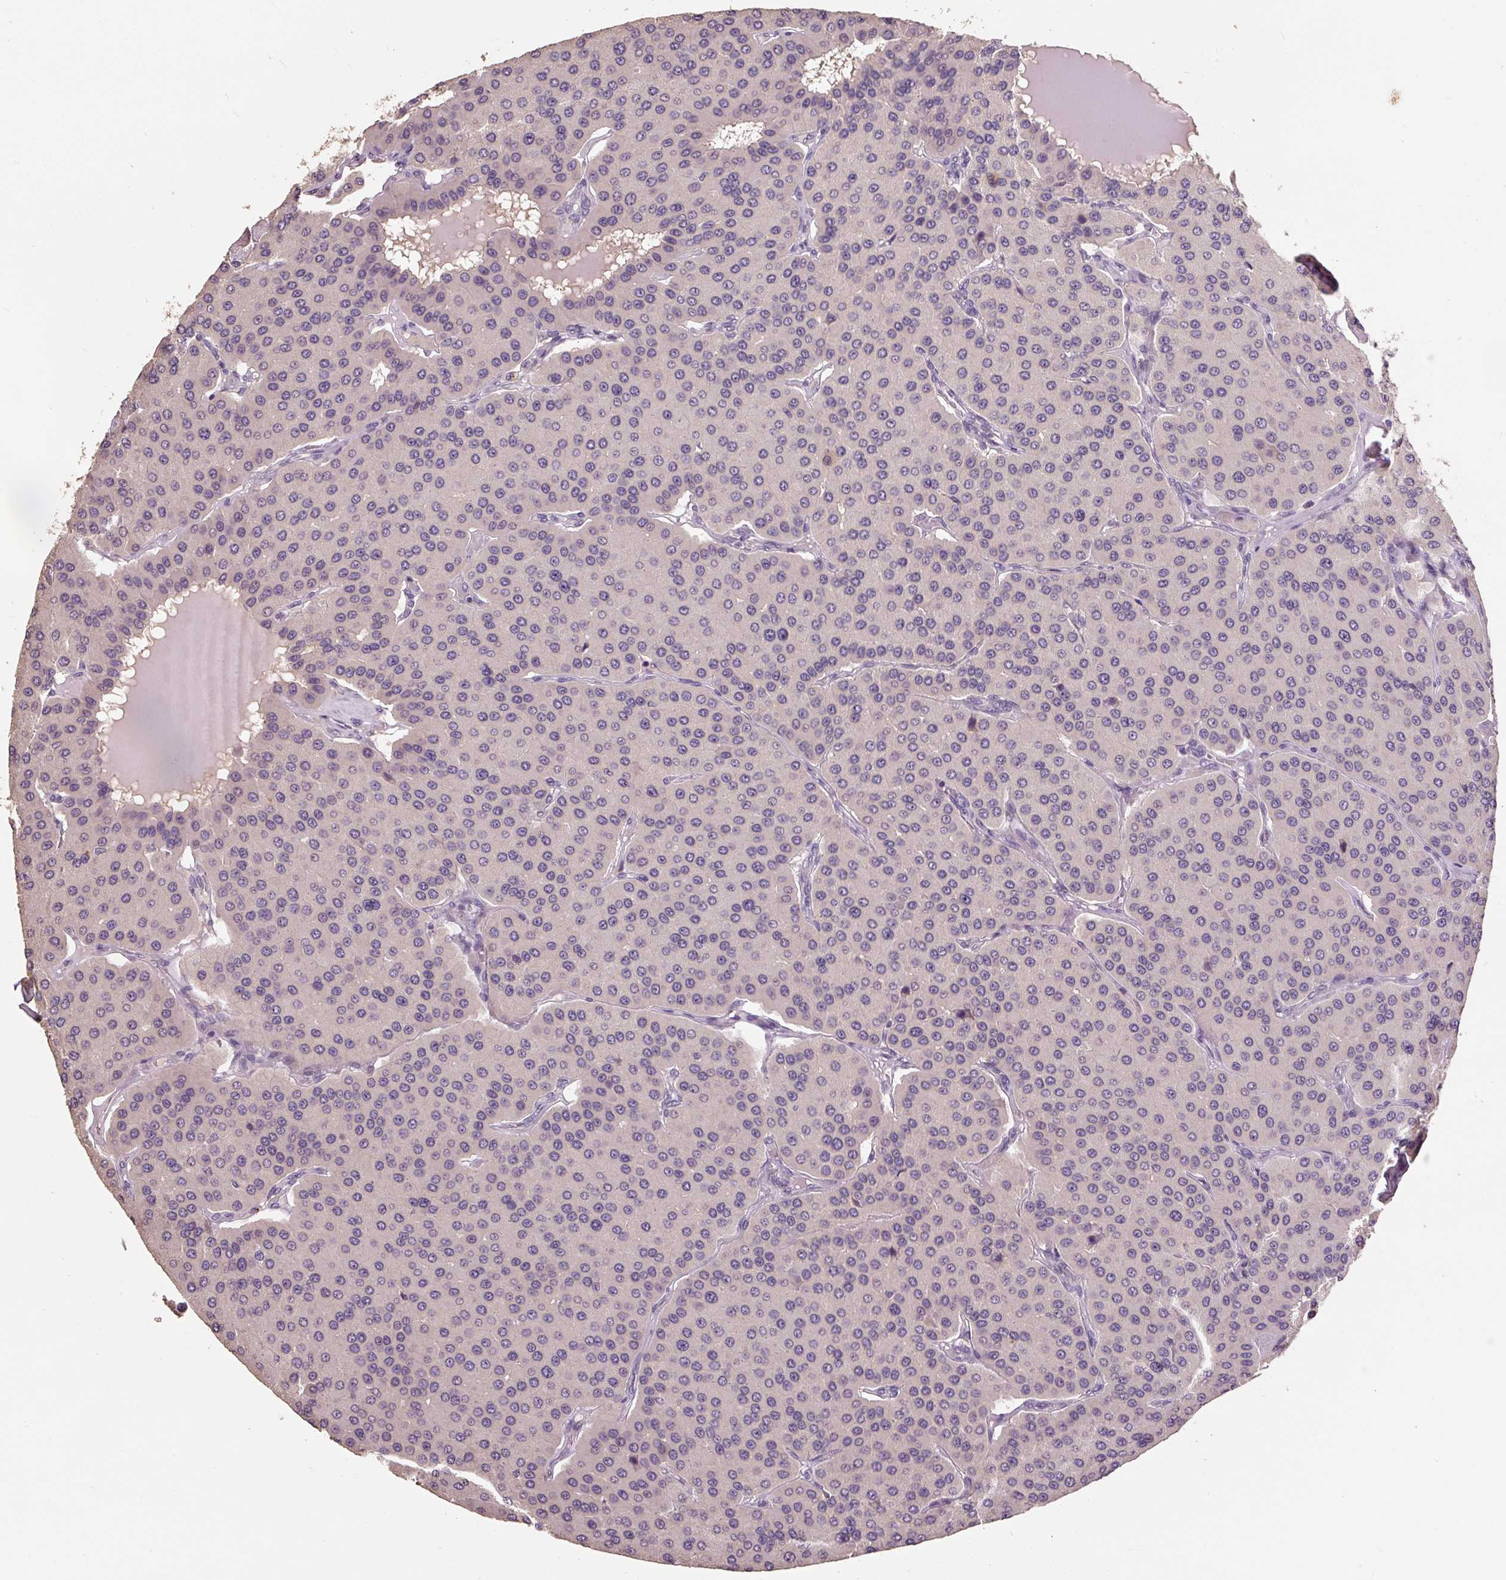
{"staining": {"intensity": "negative", "quantity": "none", "location": "none"}, "tissue": "parathyroid gland", "cell_type": "Glandular cells", "image_type": "normal", "snomed": [{"axis": "morphology", "description": "Normal tissue, NOS"}, {"axis": "morphology", "description": "Adenoma, NOS"}, {"axis": "topography", "description": "Parathyroid gland"}], "caption": "Glandular cells are negative for brown protein staining in normal parathyroid gland.", "gene": "CFAP65", "patient": {"sex": "female", "age": 86}}